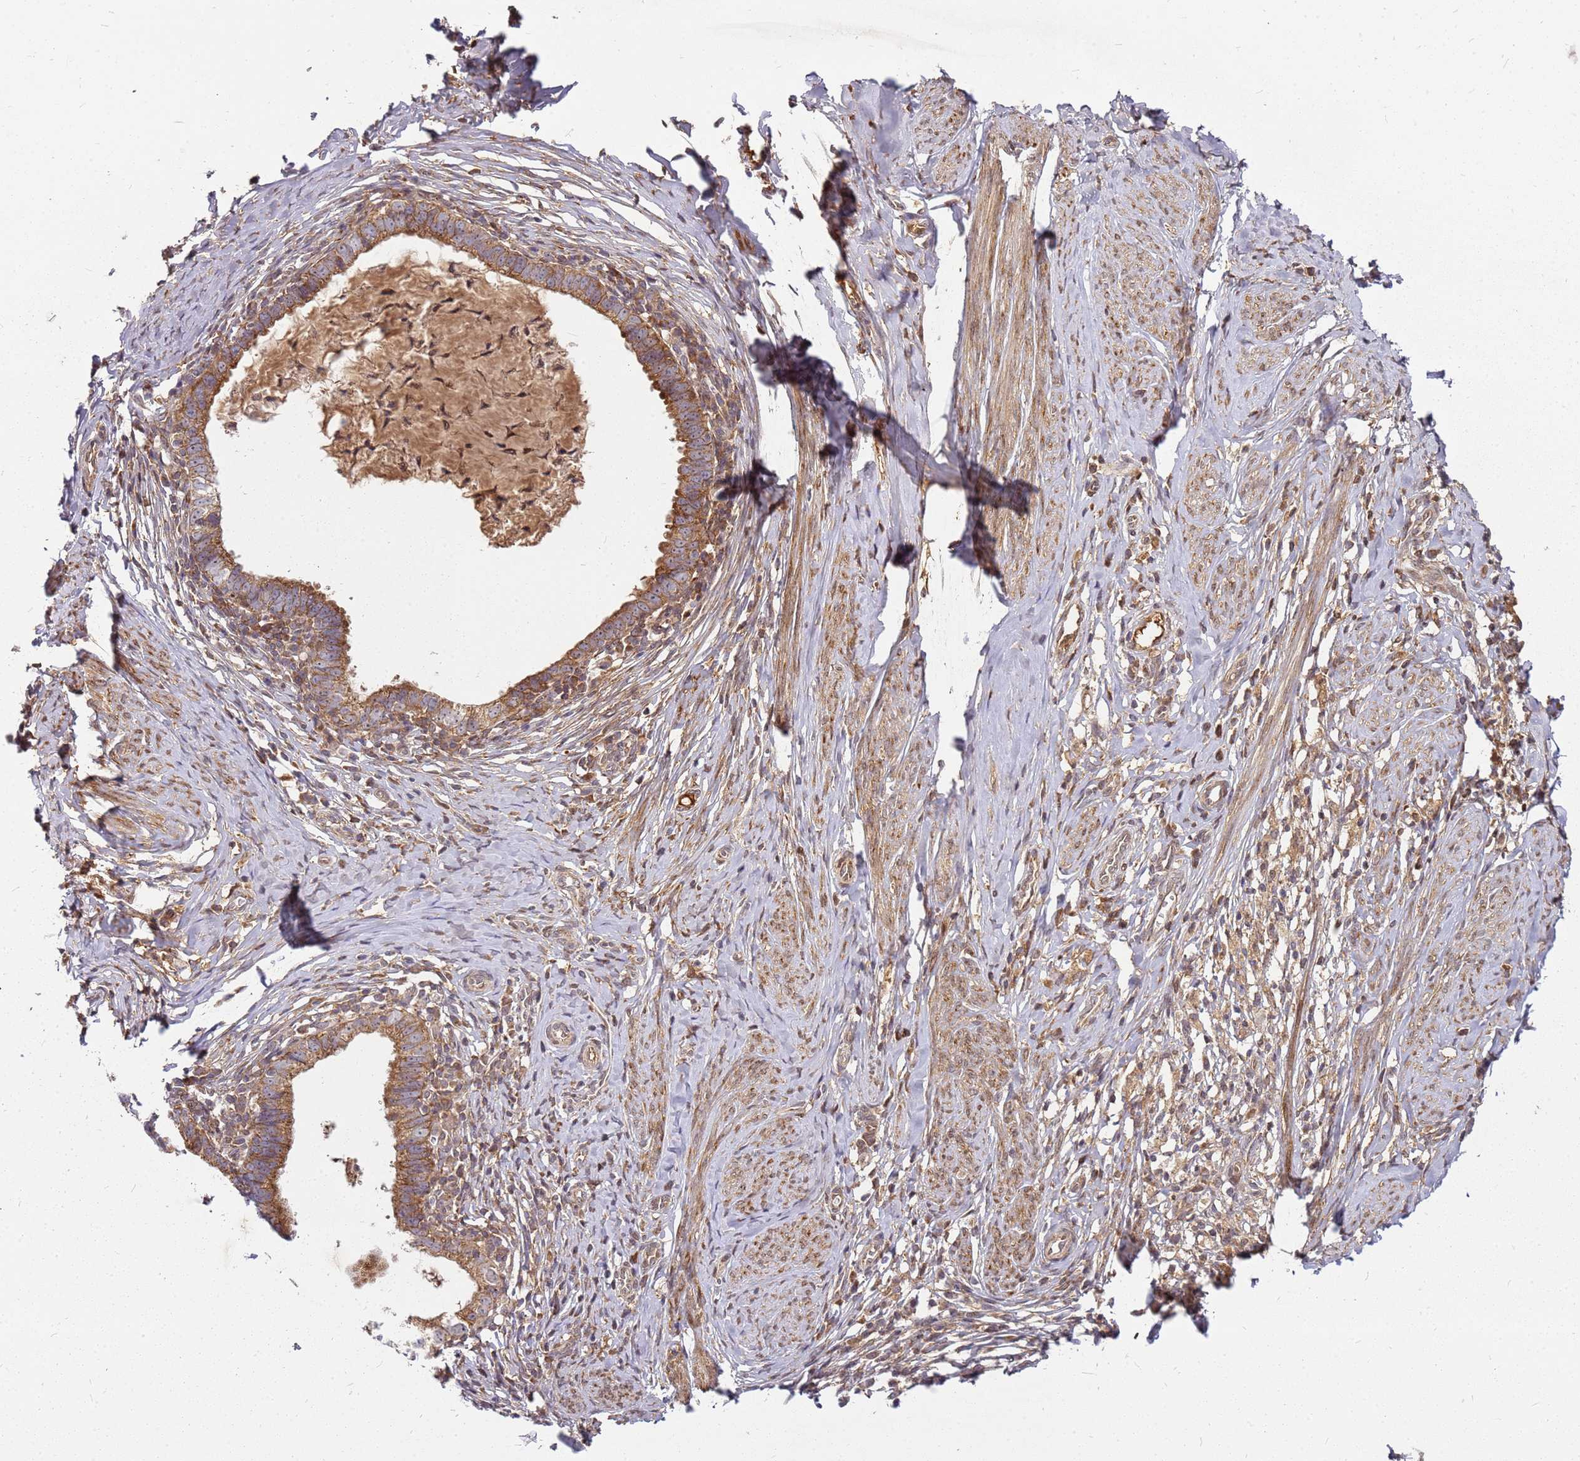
{"staining": {"intensity": "moderate", "quantity": ">75%", "location": "cytoplasmic/membranous"}, "tissue": "cervical cancer", "cell_type": "Tumor cells", "image_type": "cancer", "snomed": [{"axis": "morphology", "description": "Adenocarcinoma, NOS"}, {"axis": "topography", "description": "Cervix"}], "caption": "Moderate cytoplasmic/membranous positivity for a protein is appreciated in approximately >75% of tumor cells of cervical cancer using immunohistochemistry (IHC).", "gene": "CCDC159", "patient": {"sex": "female", "age": 36}}